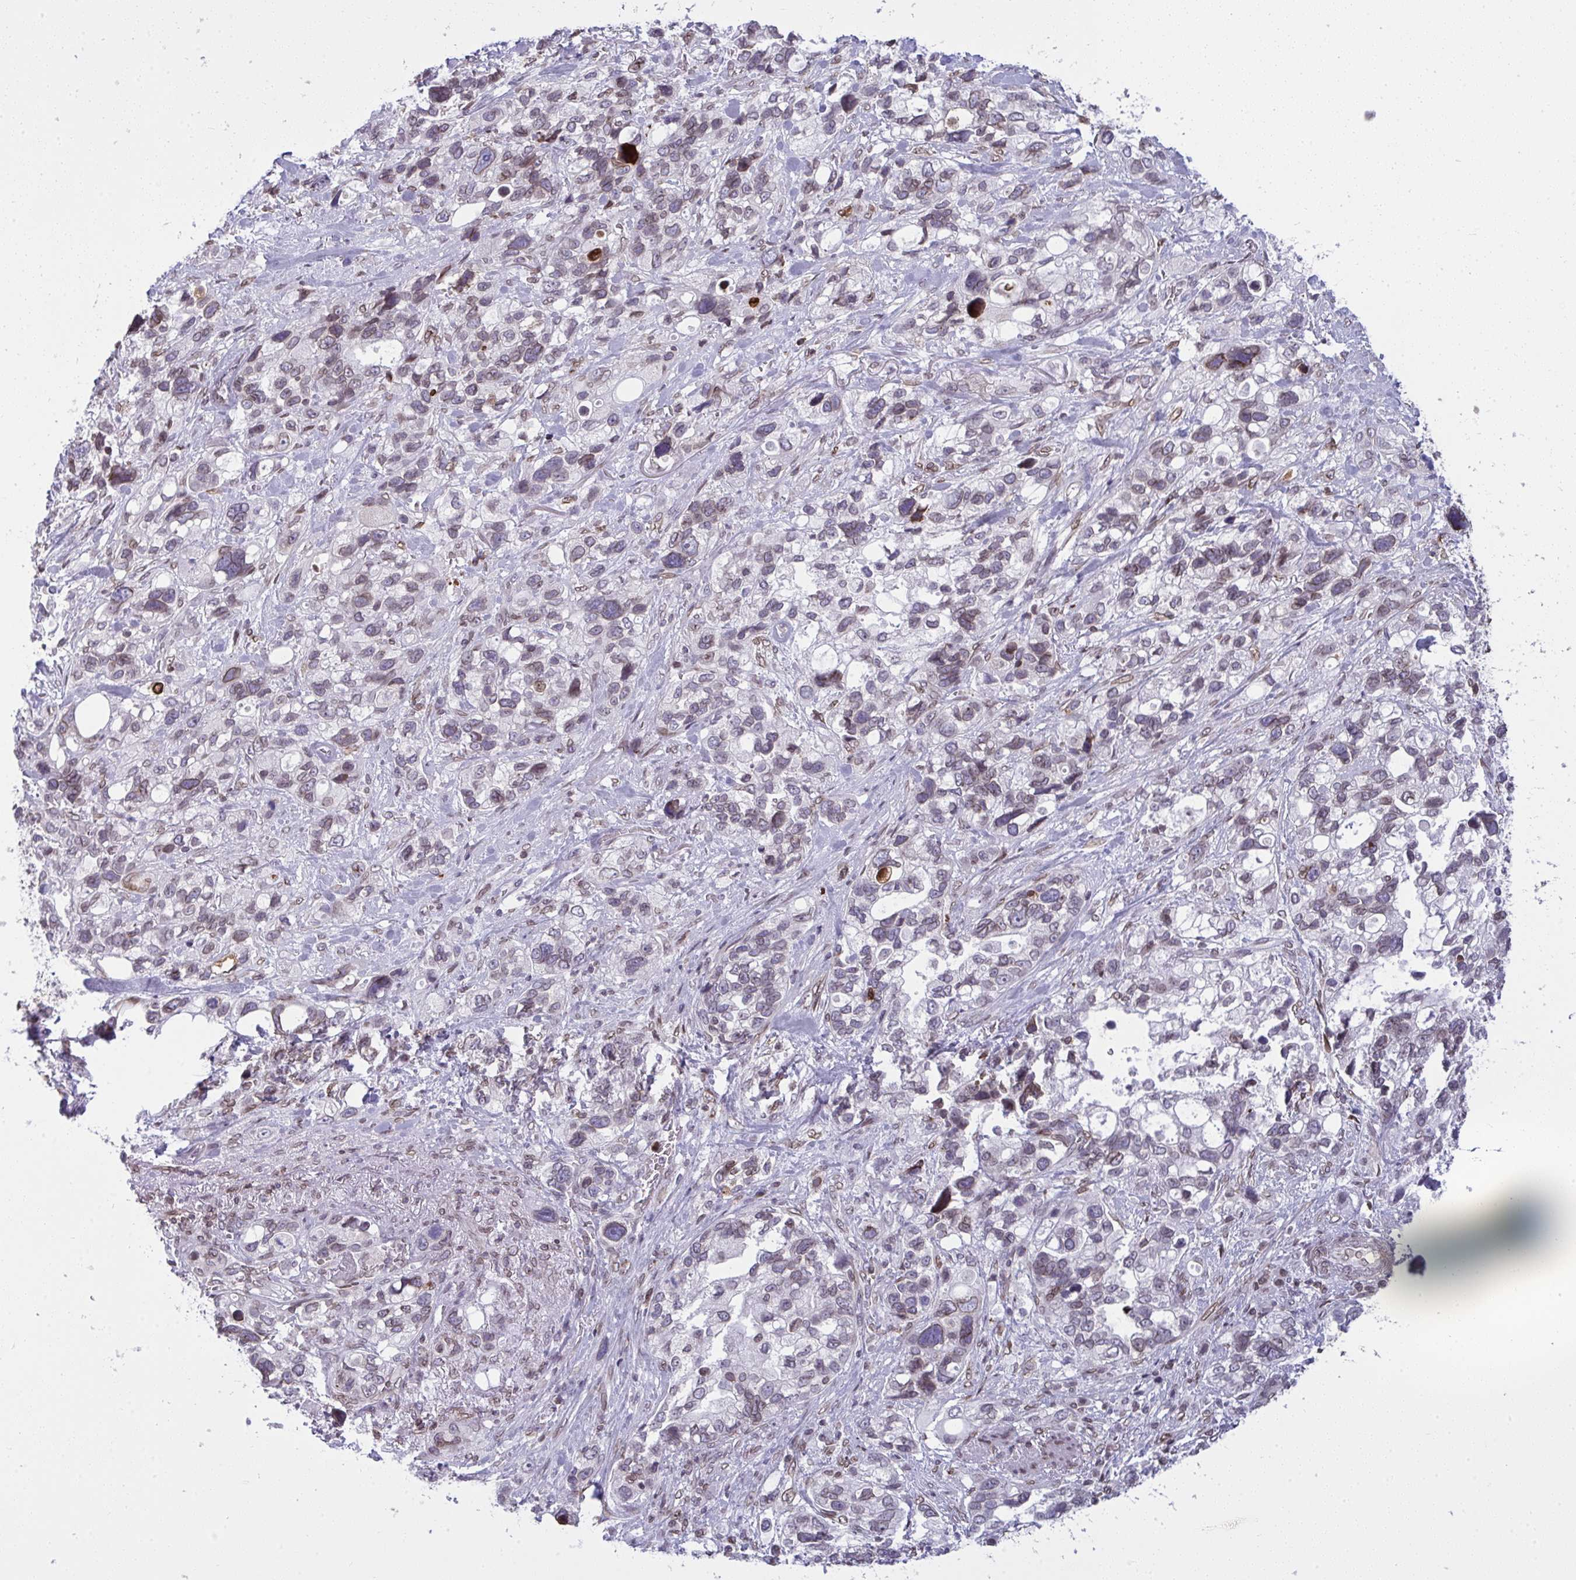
{"staining": {"intensity": "weak", "quantity": "<25%", "location": "cytoplasmic/membranous,nuclear"}, "tissue": "stomach cancer", "cell_type": "Tumor cells", "image_type": "cancer", "snomed": [{"axis": "morphology", "description": "Adenocarcinoma, NOS"}, {"axis": "topography", "description": "Stomach, upper"}], "caption": "A high-resolution histopathology image shows immunohistochemistry (IHC) staining of stomach adenocarcinoma, which demonstrates no significant expression in tumor cells.", "gene": "LMNB2", "patient": {"sex": "female", "age": 81}}